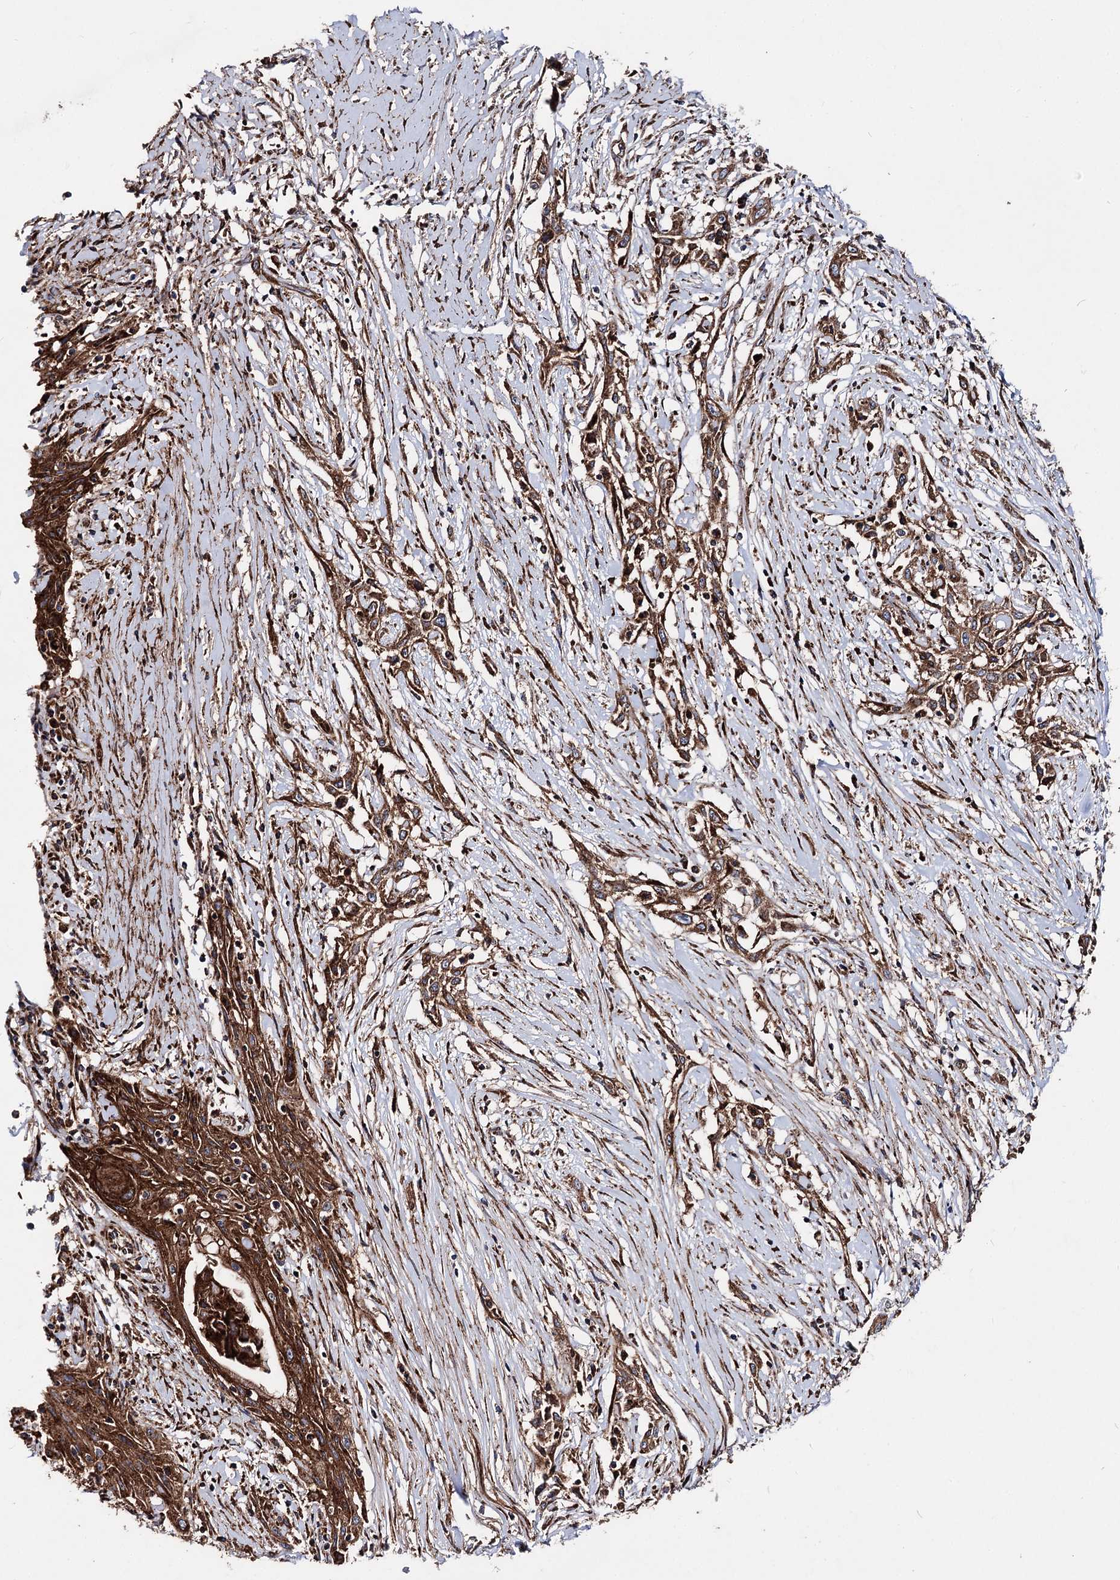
{"staining": {"intensity": "strong", "quantity": ">75%", "location": "cytoplasmic/membranous"}, "tissue": "skin cancer", "cell_type": "Tumor cells", "image_type": "cancer", "snomed": [{"axis": "morphology", "description": "Squamous cell carcinoma, NOS"}, {"axis": "morphology", "description": "Squamous cell carcinoma, metastatic, NOS"}, {"axis": "topography", "description": "Skin"}, {"axis": "topography", "description": "Lymph node"}], "caption": "Immunohistochemical staining of human skin cancer shows strong cytoplasmic/membranous protein staining in about >75% of tumor cells.", "gene": "MSANTD2", "patient": {"sex": "male", "age": 75}}